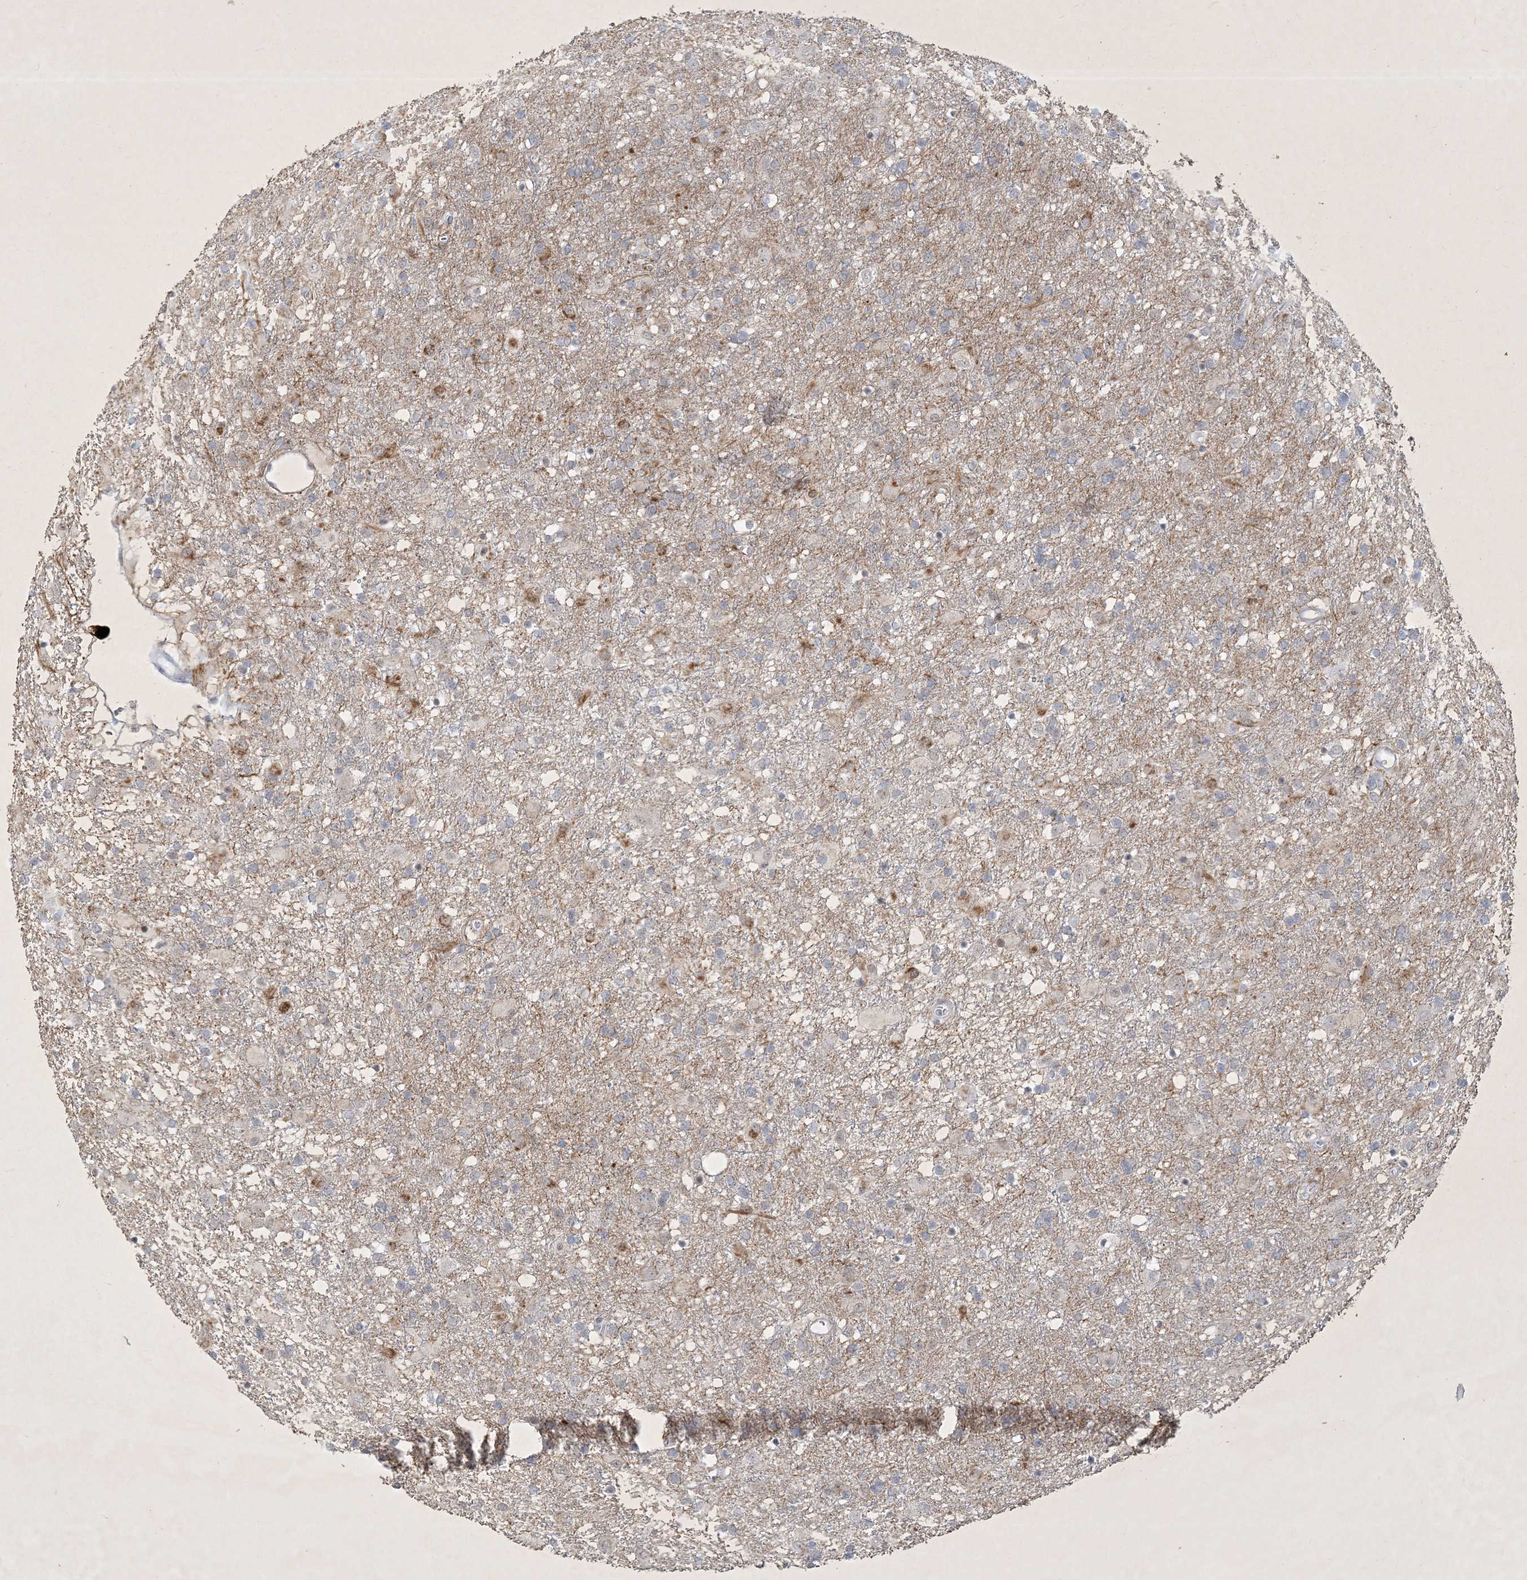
{"staining": {"intensity": "negative", "quantity": "none", "location": "none"}, "tissue": "glioma", "cell_type": "Tumor cells", "image_type": "cancer", "snomed": [{"axis": "morphology", "description": "Glioma, malignant, Low grade"}, {"axis": "topography", "description": "Brain"}], "caption": "A high-resolution histopathology image shows immunohistochemistry (IHC) staining of glioma, which displays no significant positivity in tumor cells. (Immunohistochemistry (ihc), brightfield microscopy, high magnification).", "gene": "ZBTB9", "patient": {"sex": "male", "age": 65}}